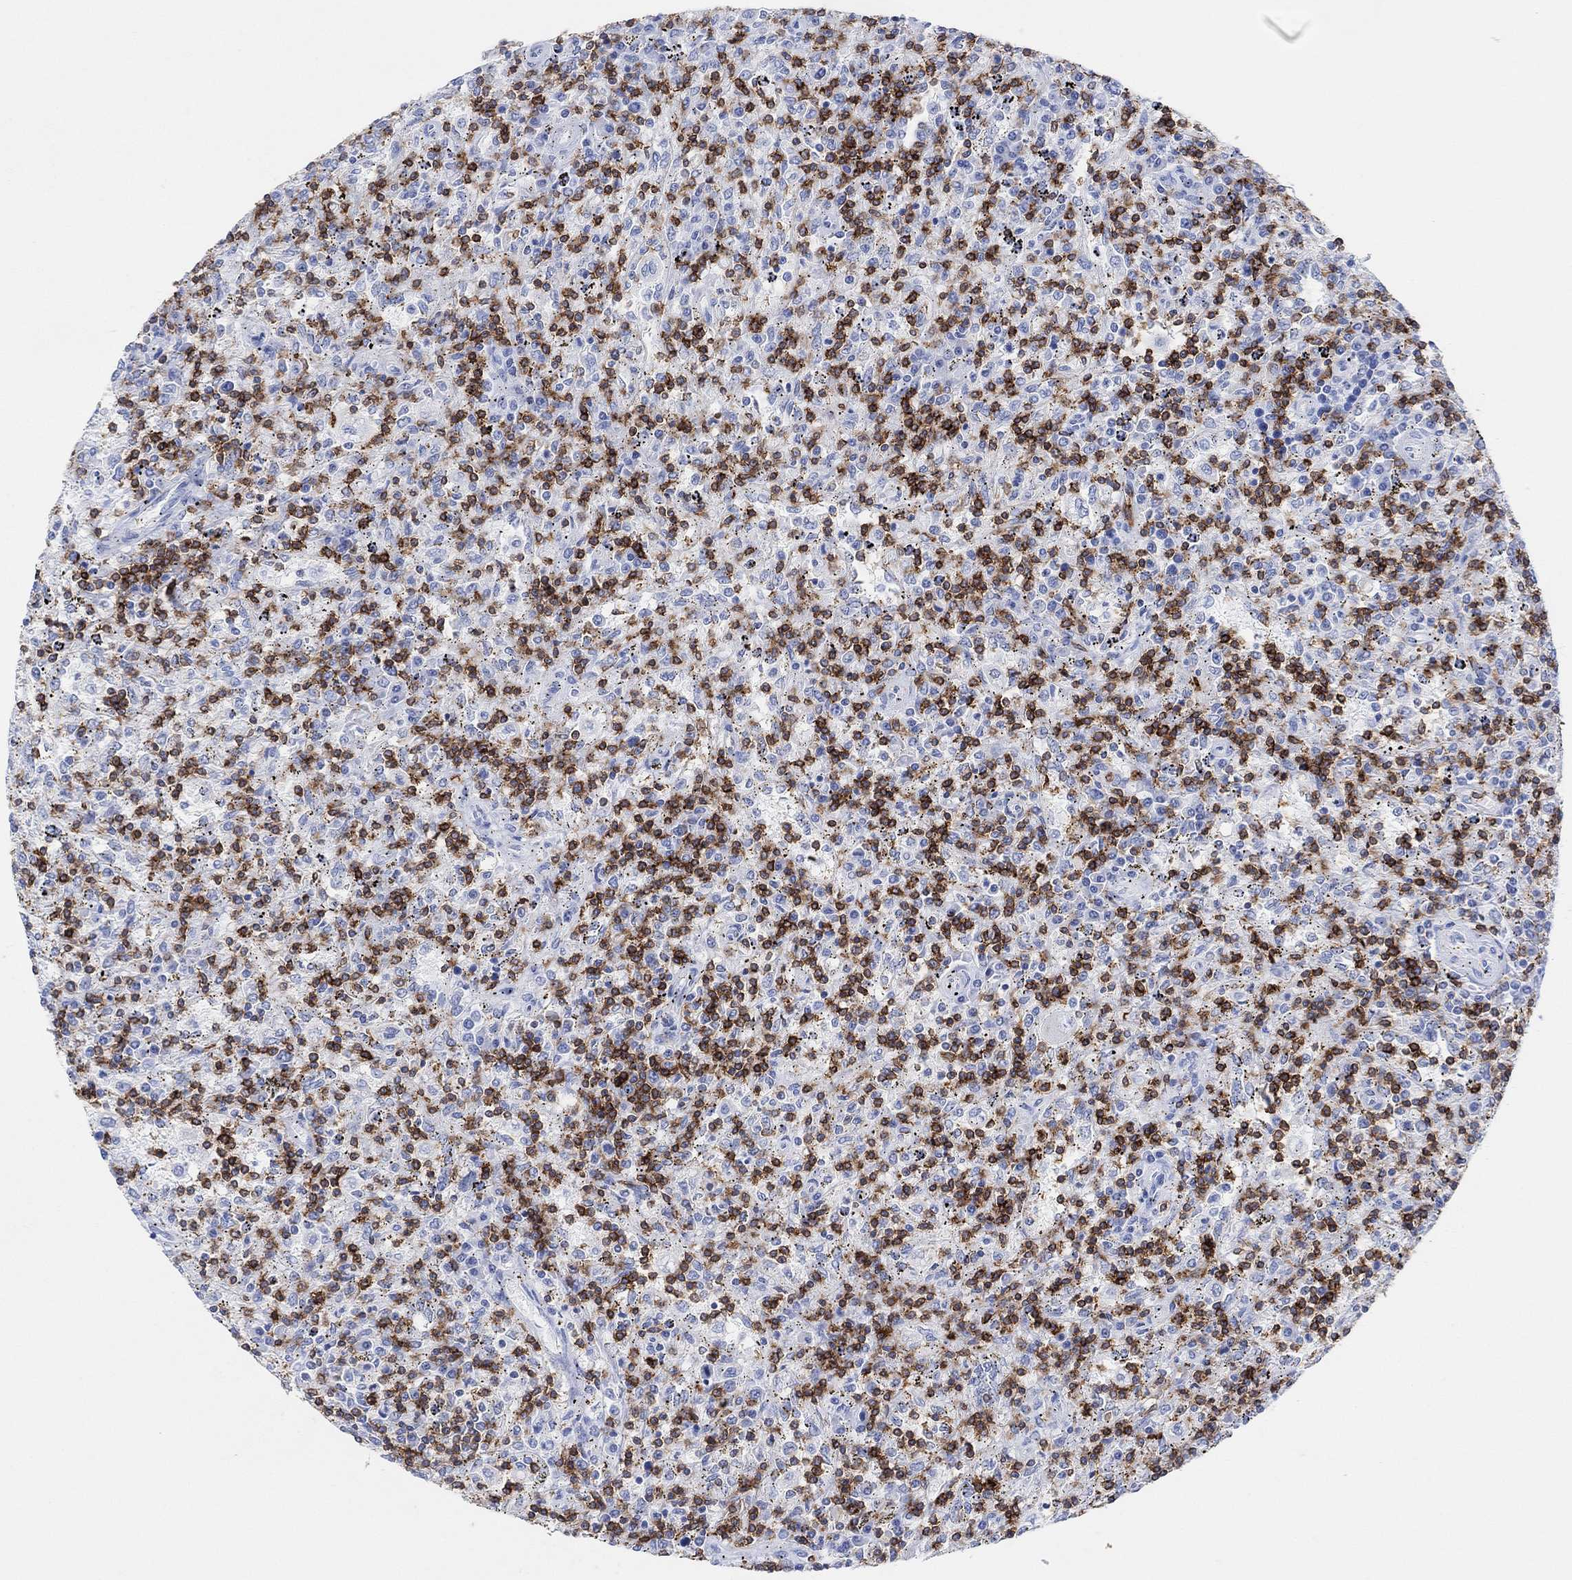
{"staining": {"intensity": "negative", "quantity": "none", "location": "none"}, "tissue": "lymphoma", "cell_type": "Tumor cells", "image_type": "cancer", "snomed": [{"axis": "morphology", "description": "Malignant lymphoma, non-Hodgkin's type, Low grade"}, {"axis": "topography", "description": "Spleen"}], "caption": "This is an immunohistochemistry micrograph of human lymphoma. There is no staining in tumor cells.", "gene": "GPR65", "patient": {"sex": "male", "age": 62}}